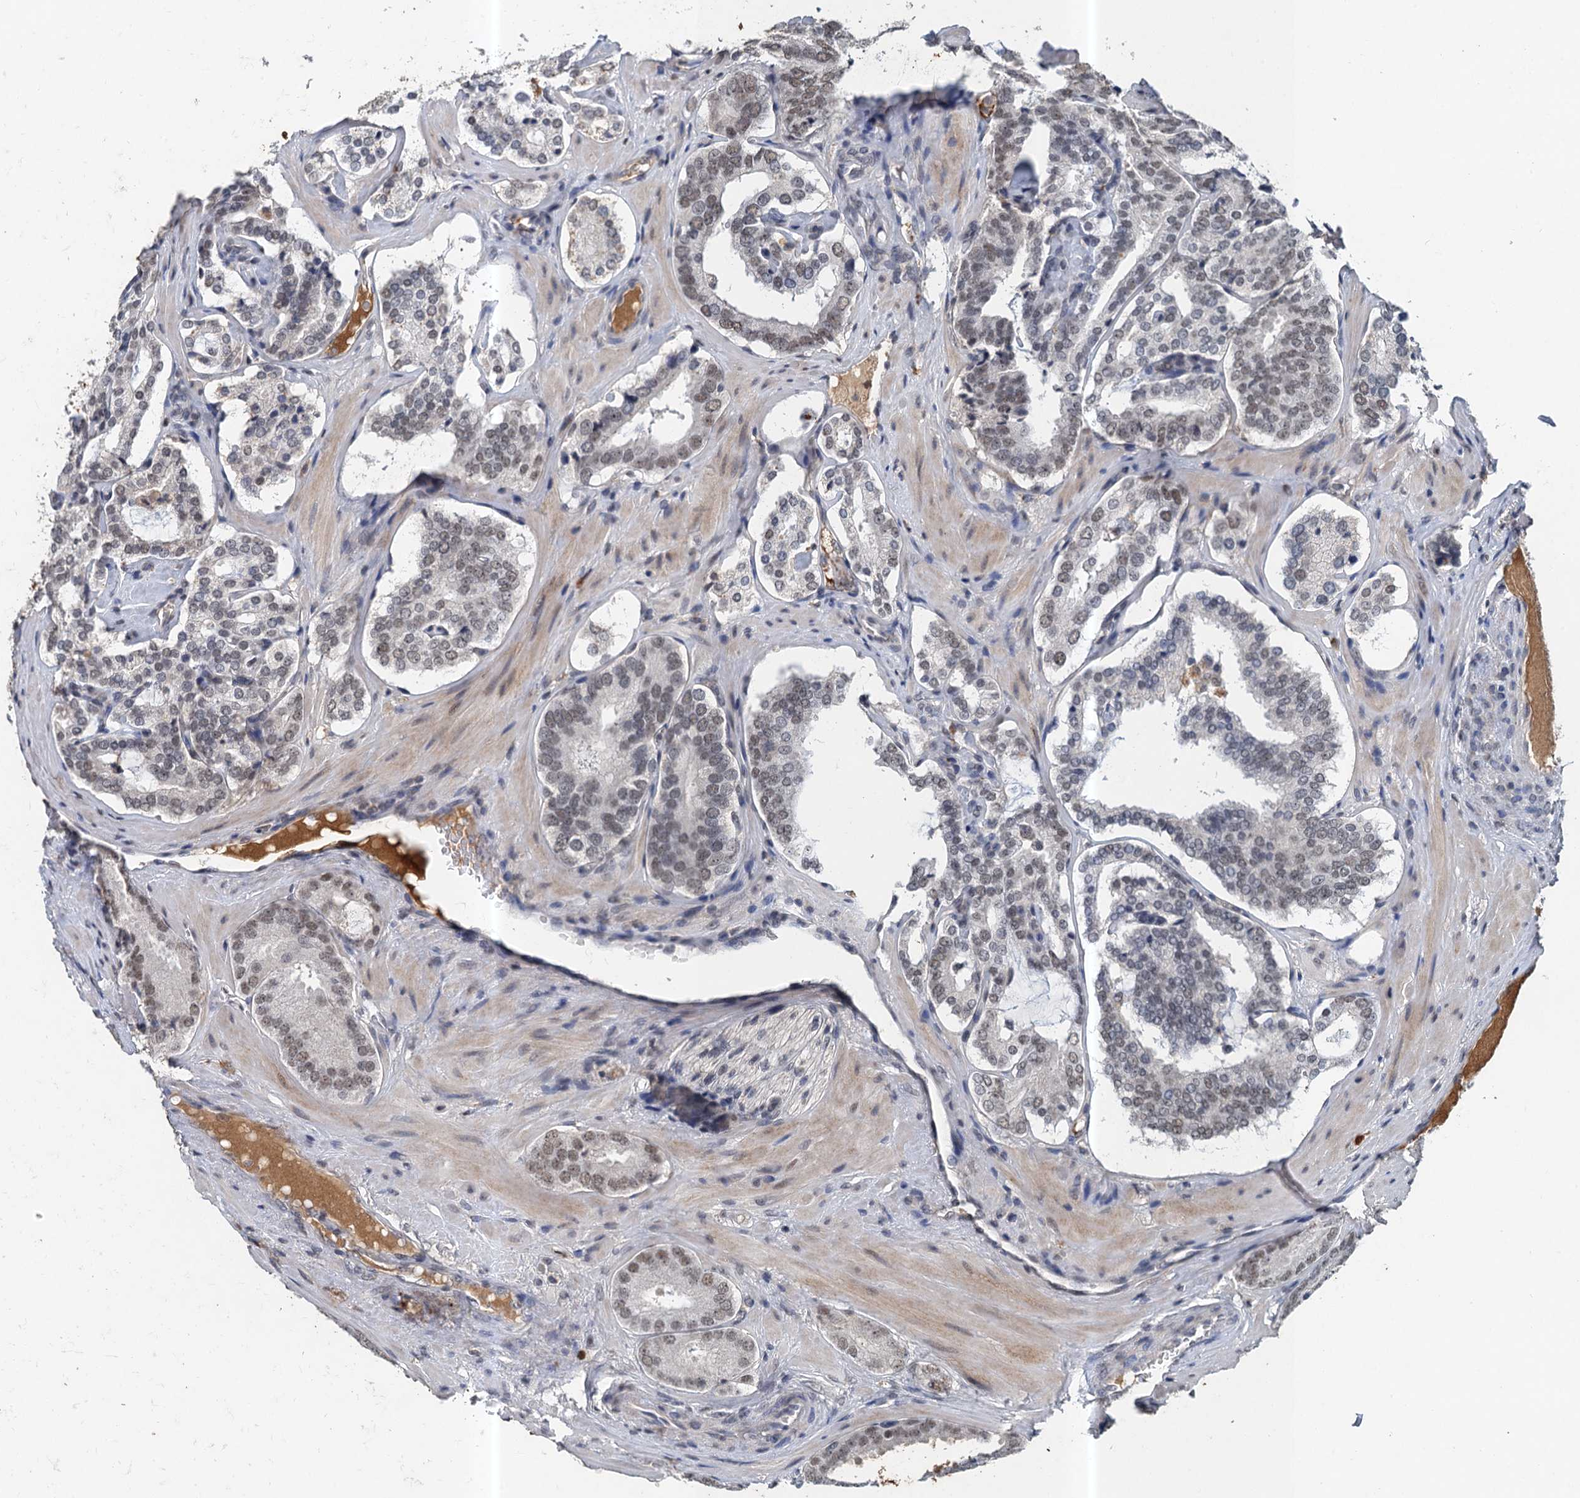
{"staining": {"intensity": "weak", "quantity": "25%-75%", "location": "nuclear"}, "tissue": "prostate cancer", "cell_type": "Tumor cells", "image_type": "cancer", "snomed": [{"axis": "morphology", "description": "Adenocarcinoma, High grade"}, {"axis": "topography", "description": "Prostate"}], "caption": "Brown immunohistochemical staining in prostate cancer displays weak nuclear staining in approximately 25%-75% of tumor cells.", "gene": "CSTF3", "patient": {"sex": "male", "age": 63}}